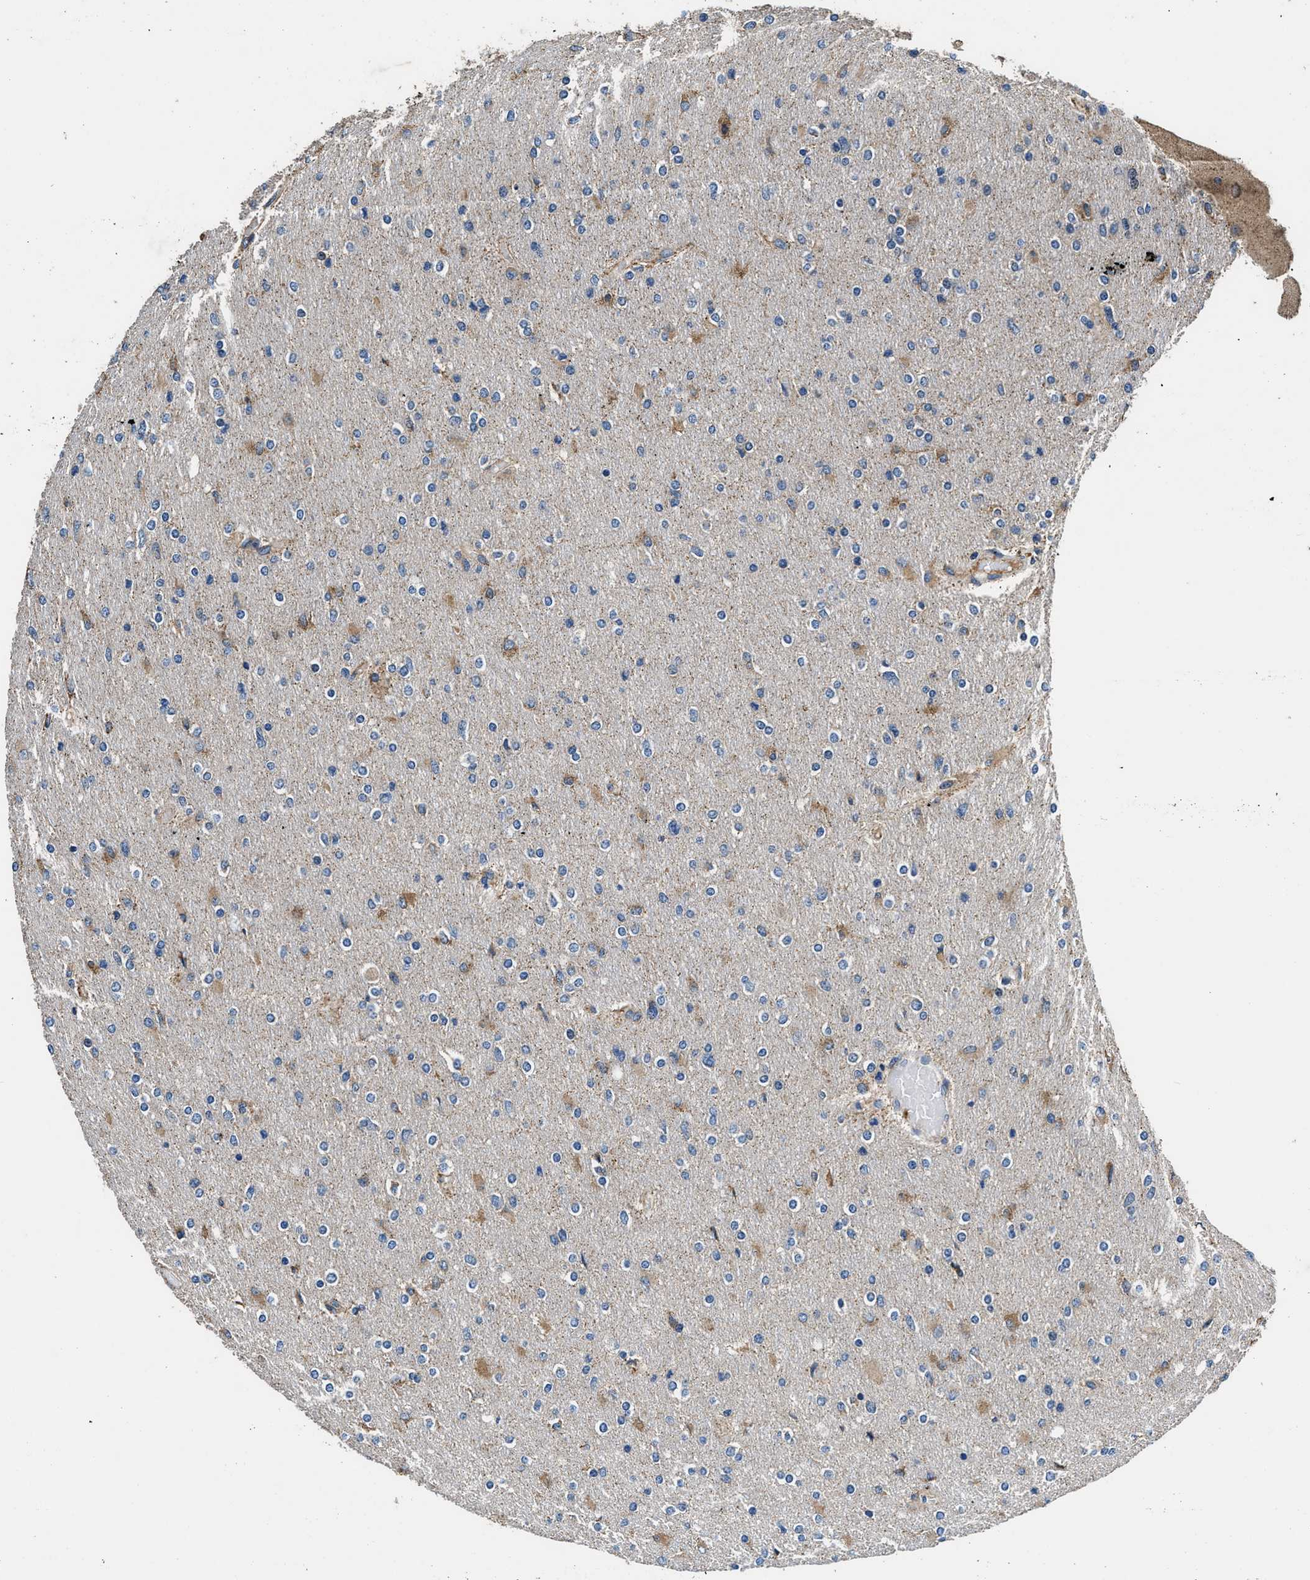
{"staining": {"intensity": "weak", "quantity": "<25%", "location": "cytoplasmic/membranous"}, "tissue": "glioma", "cell_type": "Tumor cells", "image_type": "cancer", "snomed": [{"axis": "morphology", "description": "Glioma, malignant, High grade"}, {"axis": "topography", "description": "Cerebral cortex"}], "caption": "Tumor cells show no significant protein expression in glioma. (DAB (3,3'-diaminobenzidine) immunohistochemistry (IHC) visualized using brightfield microscopy, high magnification).", "gene": "DHRS7B", "patient": {"sex": "female", "age": 36}}